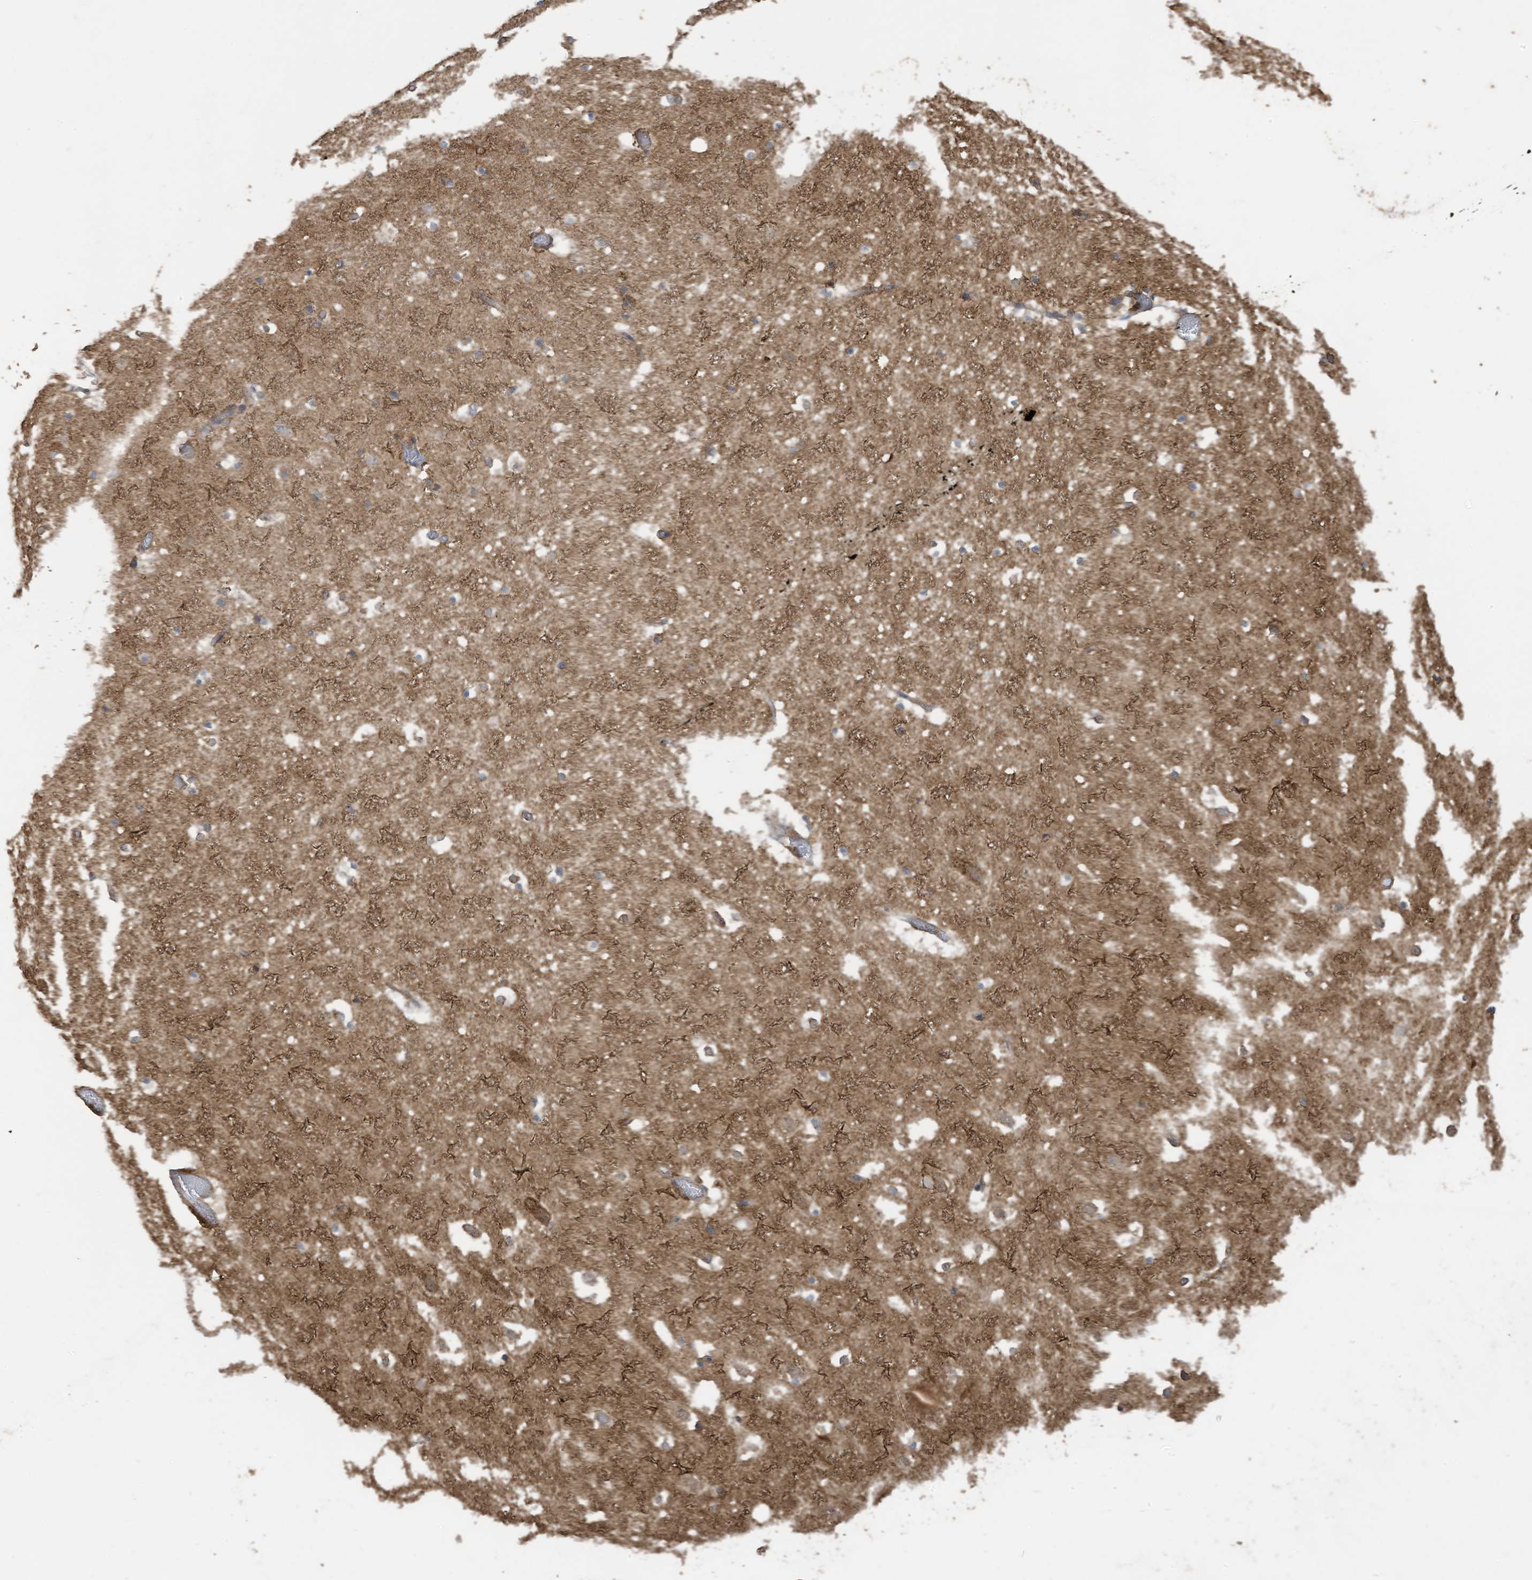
{"staining": {"intensity": "weak", "quantity": "<25%", "location": "cytoplasmic/membranous"}, "tissue": "hippocampus", "cell_type": "Glial cells", "image_type": "normal", "snomed": [{"axis": "morphology", "description": "Normal tissue, NOS"}, {"axis": "topography", "description": "Hippocampus"}], "caption": "Glial cells show no significant expression in normal hippocampus. Nuclei are stained in blue.", "gene": "COX10", "patient": {"sex": "female", "age": 52}}